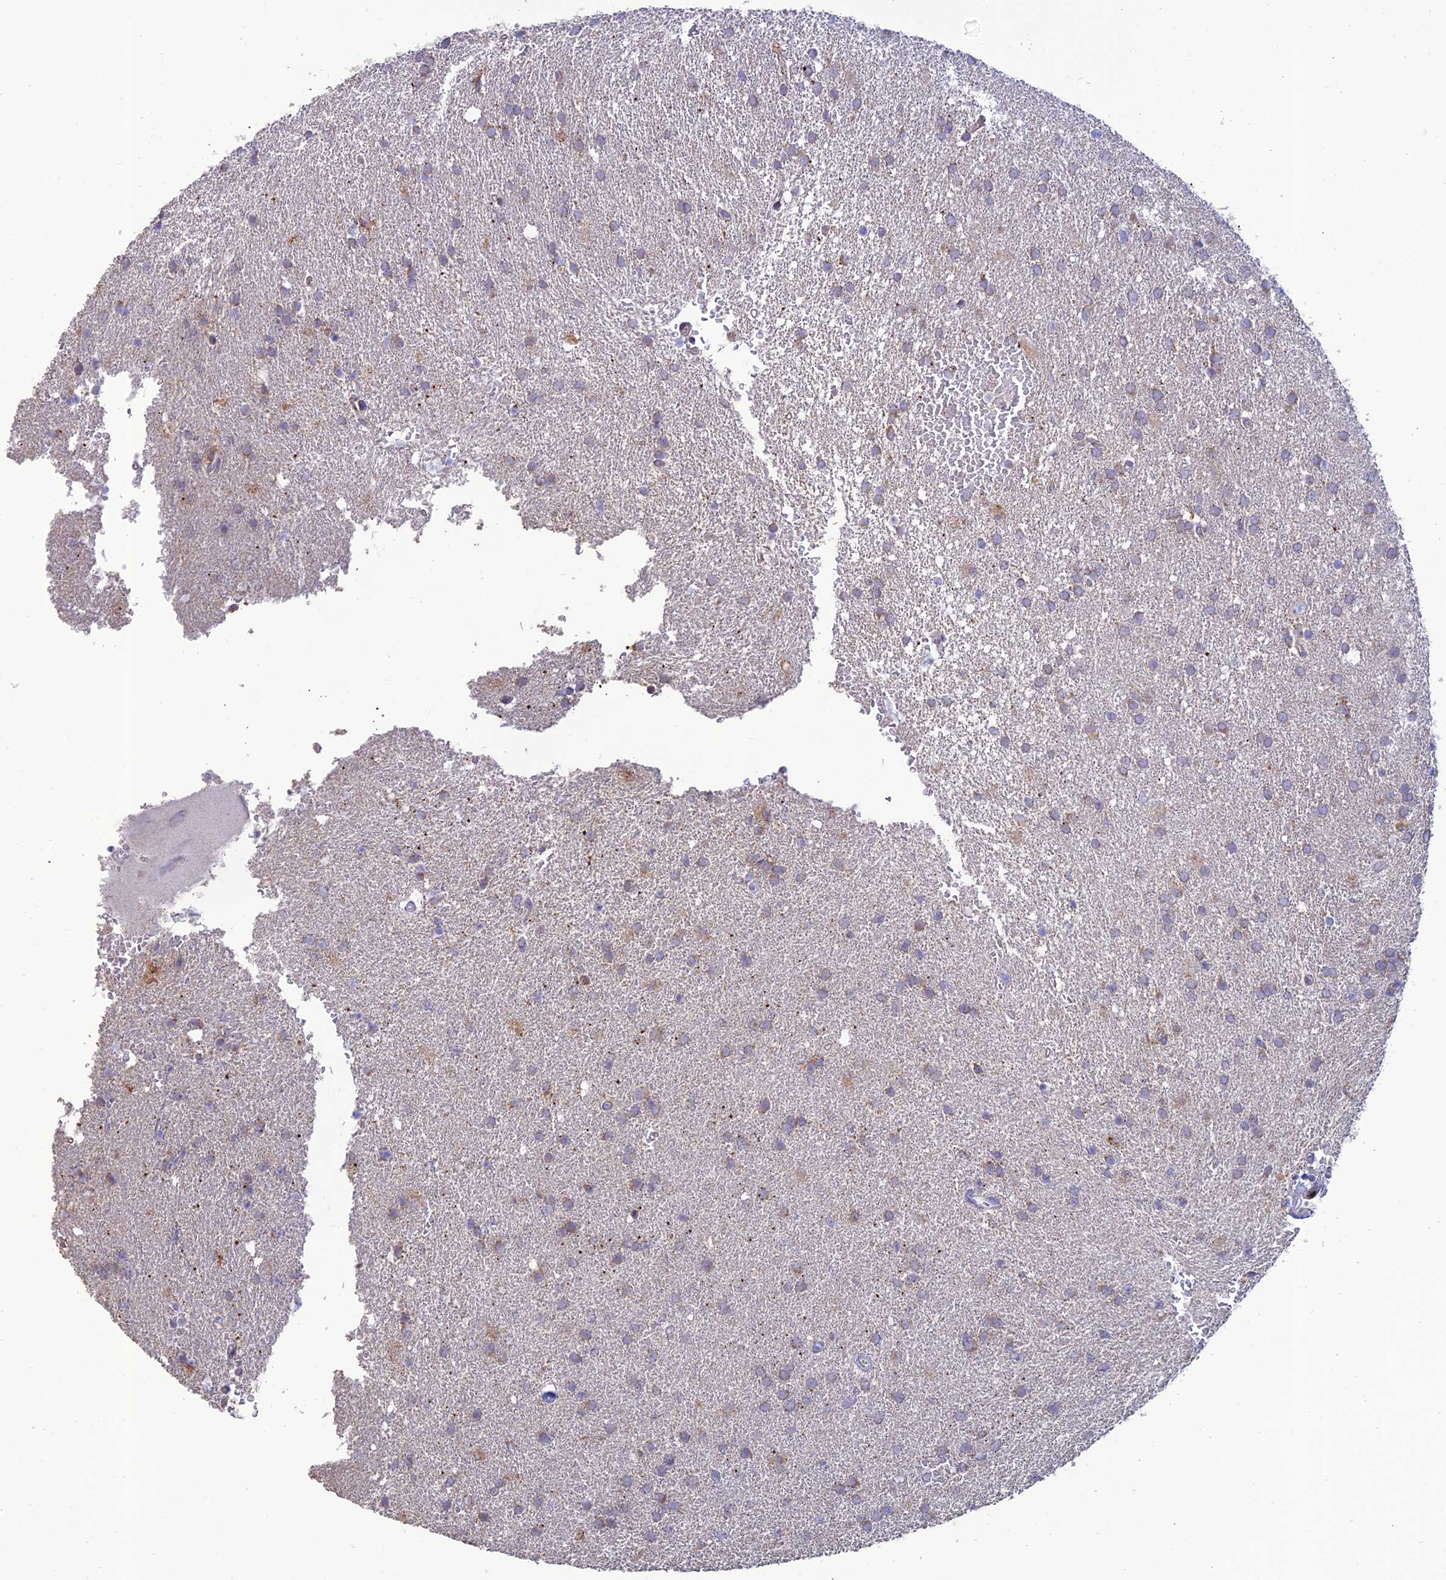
{"staining": {"intensity": "weak", "quantity": "25%-75%", "location": "cytoplasmic/membranous"}, "tissue": "glioma", "cell_type": "Tumor cells", "image_type": "cancer", "snomed": [{"axis": "morphology", "description": "Glioma, malignant, High grade"}, {"axis": "topography", "description": "Brain"}], "caption": "Malignant glioma (high-grade) tissue displays weak cytoplasmic/membranous expression in about 25%-75% of tumor cells, visualized by immunohistochemistry.", "gene": "RCN3", "patient": {"sex": "male", "age": 72}}